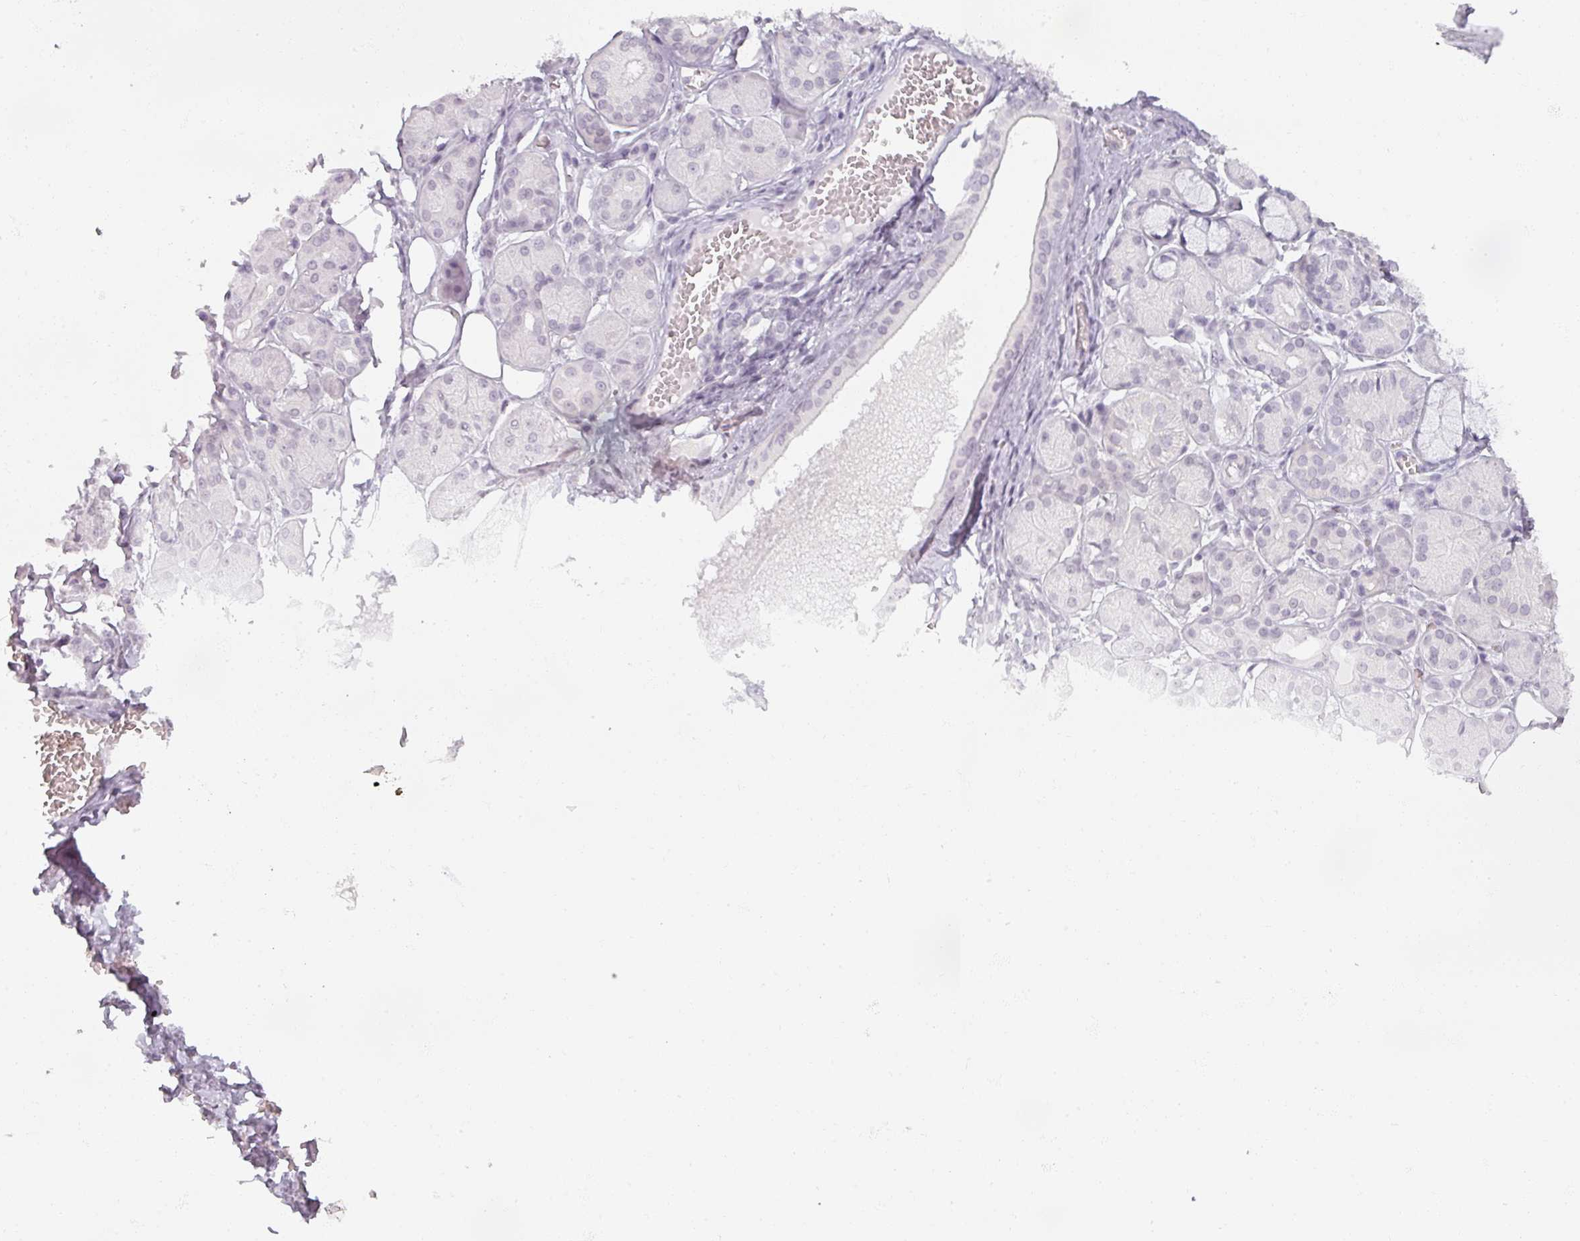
{"staining": {"intensity": "negative", "quantity": "none", "location": "none"}, "tissue": "salivary gland", "cell_type": "Glandular cells", "image_type": "normal", "snomed": [{"axis": "morphology", "description": "Squamous cell carcinoma, NOS"}, {"axis": "topography", "description": "Skin"}, {"axis": "topography", "description": "Head-Neck"}], "caption": "Benign salivary gland was stained to show a protein in brown. There is no significant staining in glandular cells. Nuclei are stained in blue.", "gene": "RFPL2", "patient": {"sex": "male", "age": 80}}